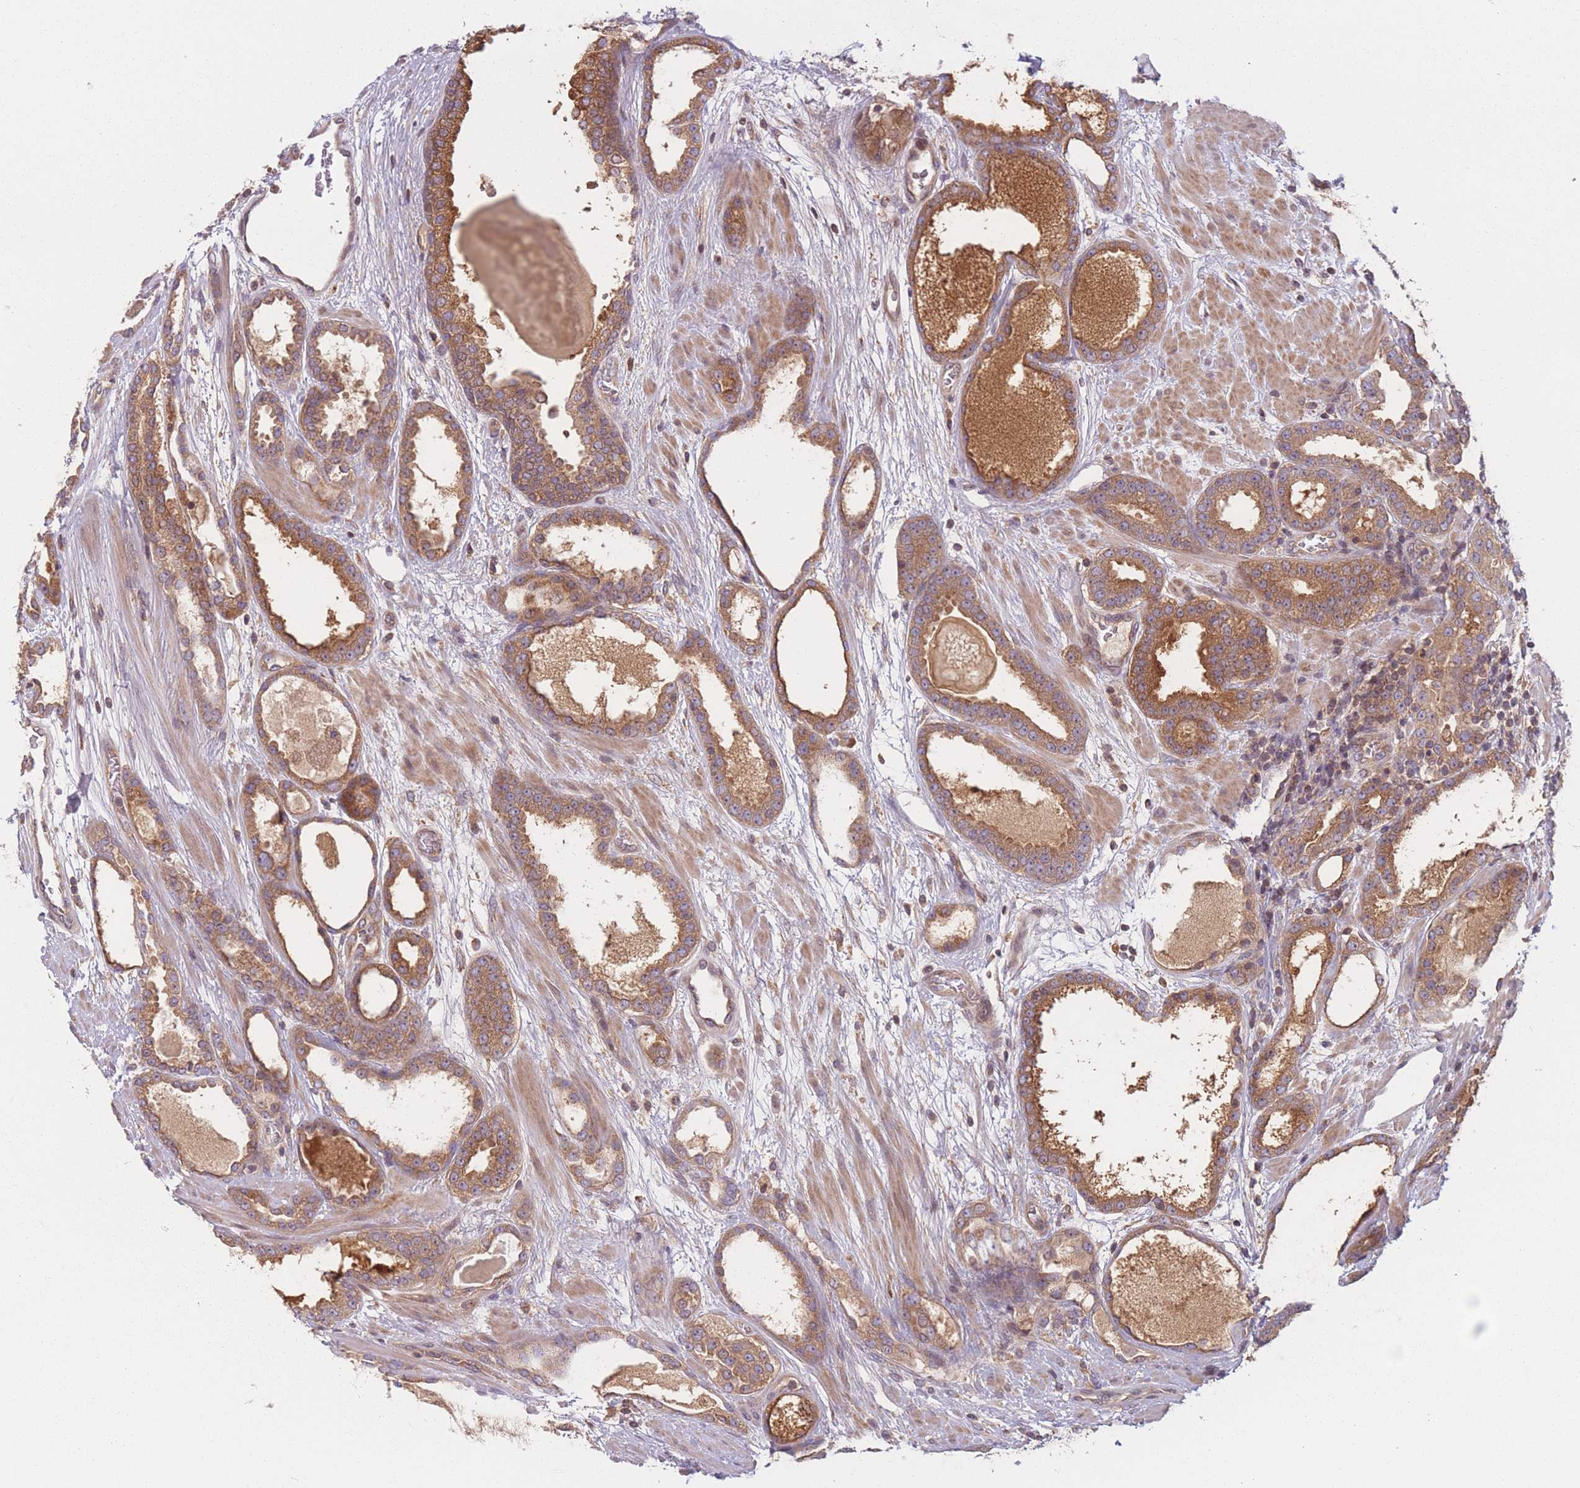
{"staining": {"intensity": "moderate", "quantity": ">75%", "location": "cytoplasmic/membranous"}, "tissue": "prostate cancer", "cell_type": "Tumor cells", "image_type": "cancer", "snomed": [{"axis": "morphology", "description": "Adenocarcinoma, High grade"}, {"axis": "topography", "description": "Prostate"}], "caption": "Moderate cytoplasmic/membranous positivity for a protein is appreciated in about >75% of tumor cells of prostate cancer using IHC.", "gene": "WASHC2A", "patient": {"sex": "male", "age": 60}}